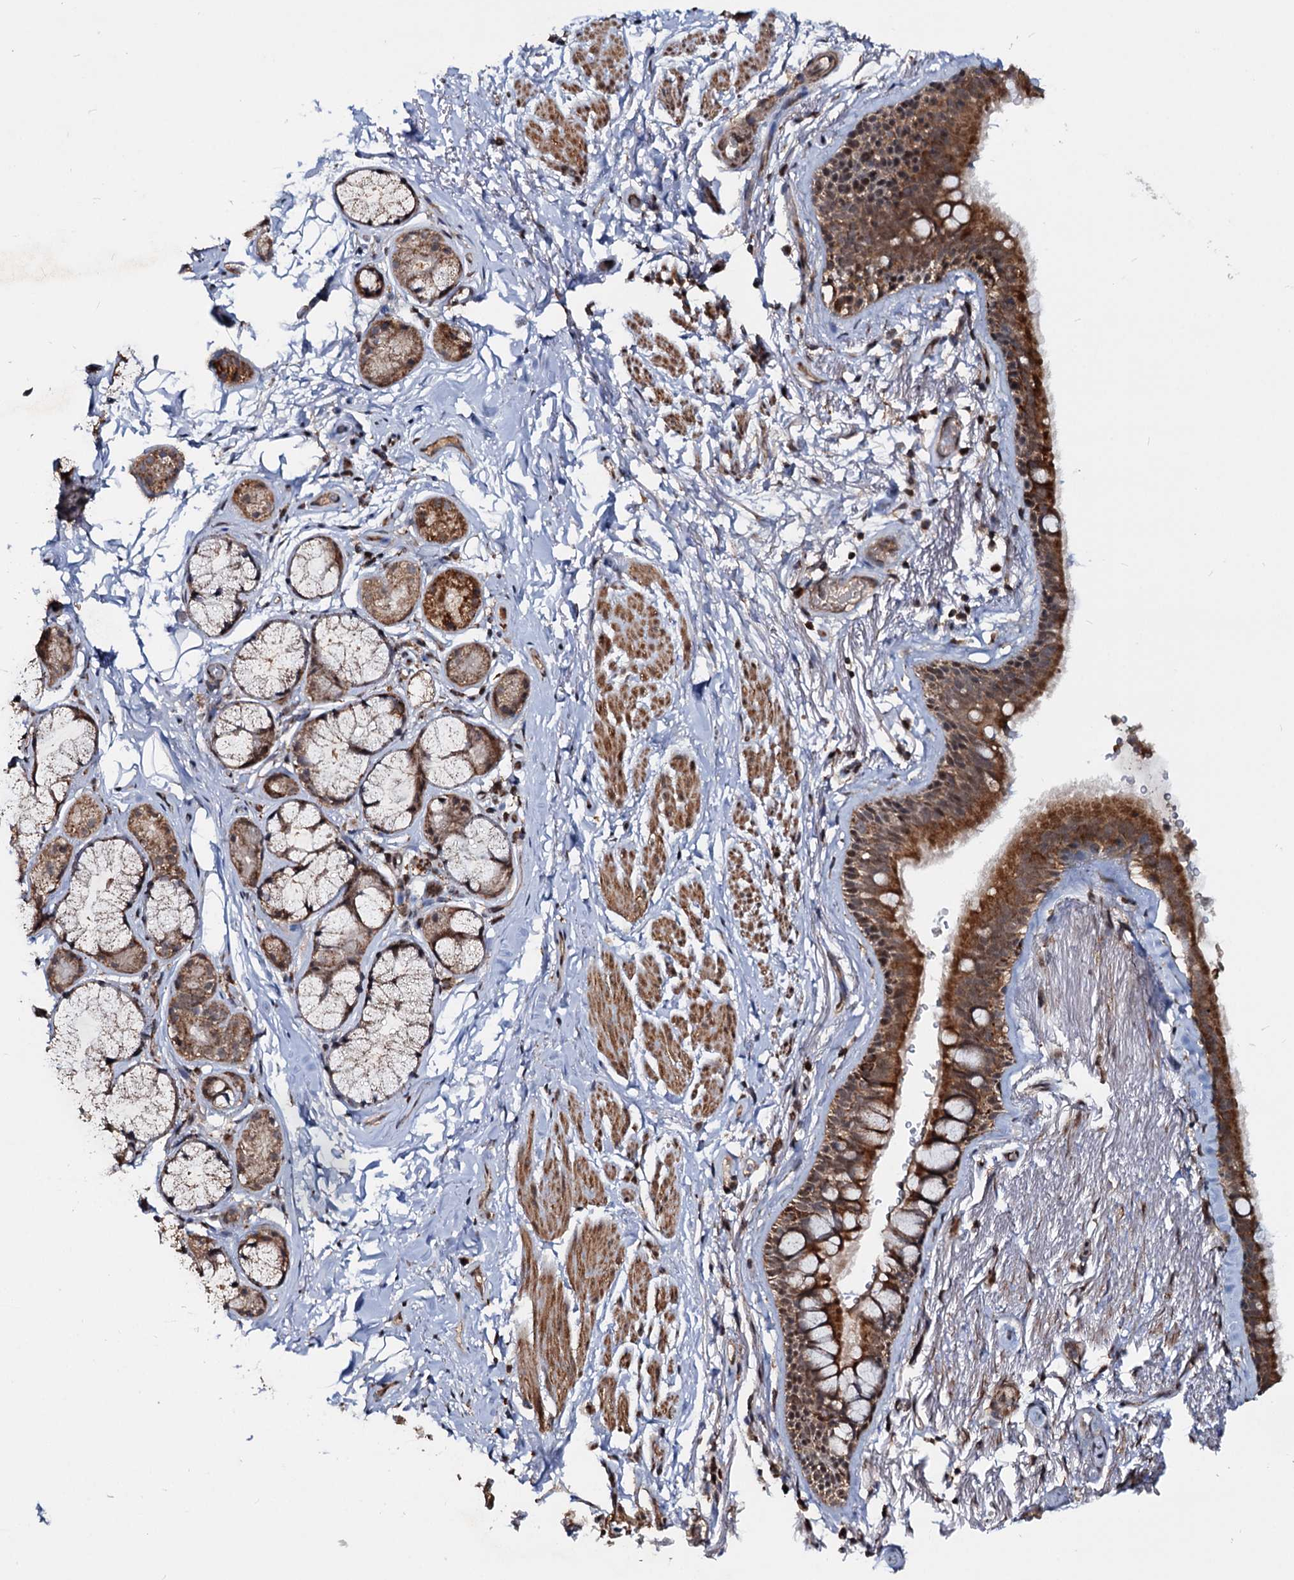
{"staining": {"intensity": "strong", "quantity": ">75%", "location": "cytoplasmic/membranous"}, "tissue": "bronchus", "cell_type": "Respiratory epithelial cells", "image_type": "normal", "snomed": [{"axis": "morphology", "description": "Normal tissue, NOS"}, {"axis": "topography", "description": "Cartilage tissue"}], "caption": "The image reveals immunohistochemical staining of unremarkable bronchus. There is strong cytoplasmic/membranous expression is identified in about >75% of respiratory epithelial cells. (brown staining indicates protein expression, while blue staining denotes nuclei).", "gene": "CEP76", "patient": {"sex": "male", "age": 63}}